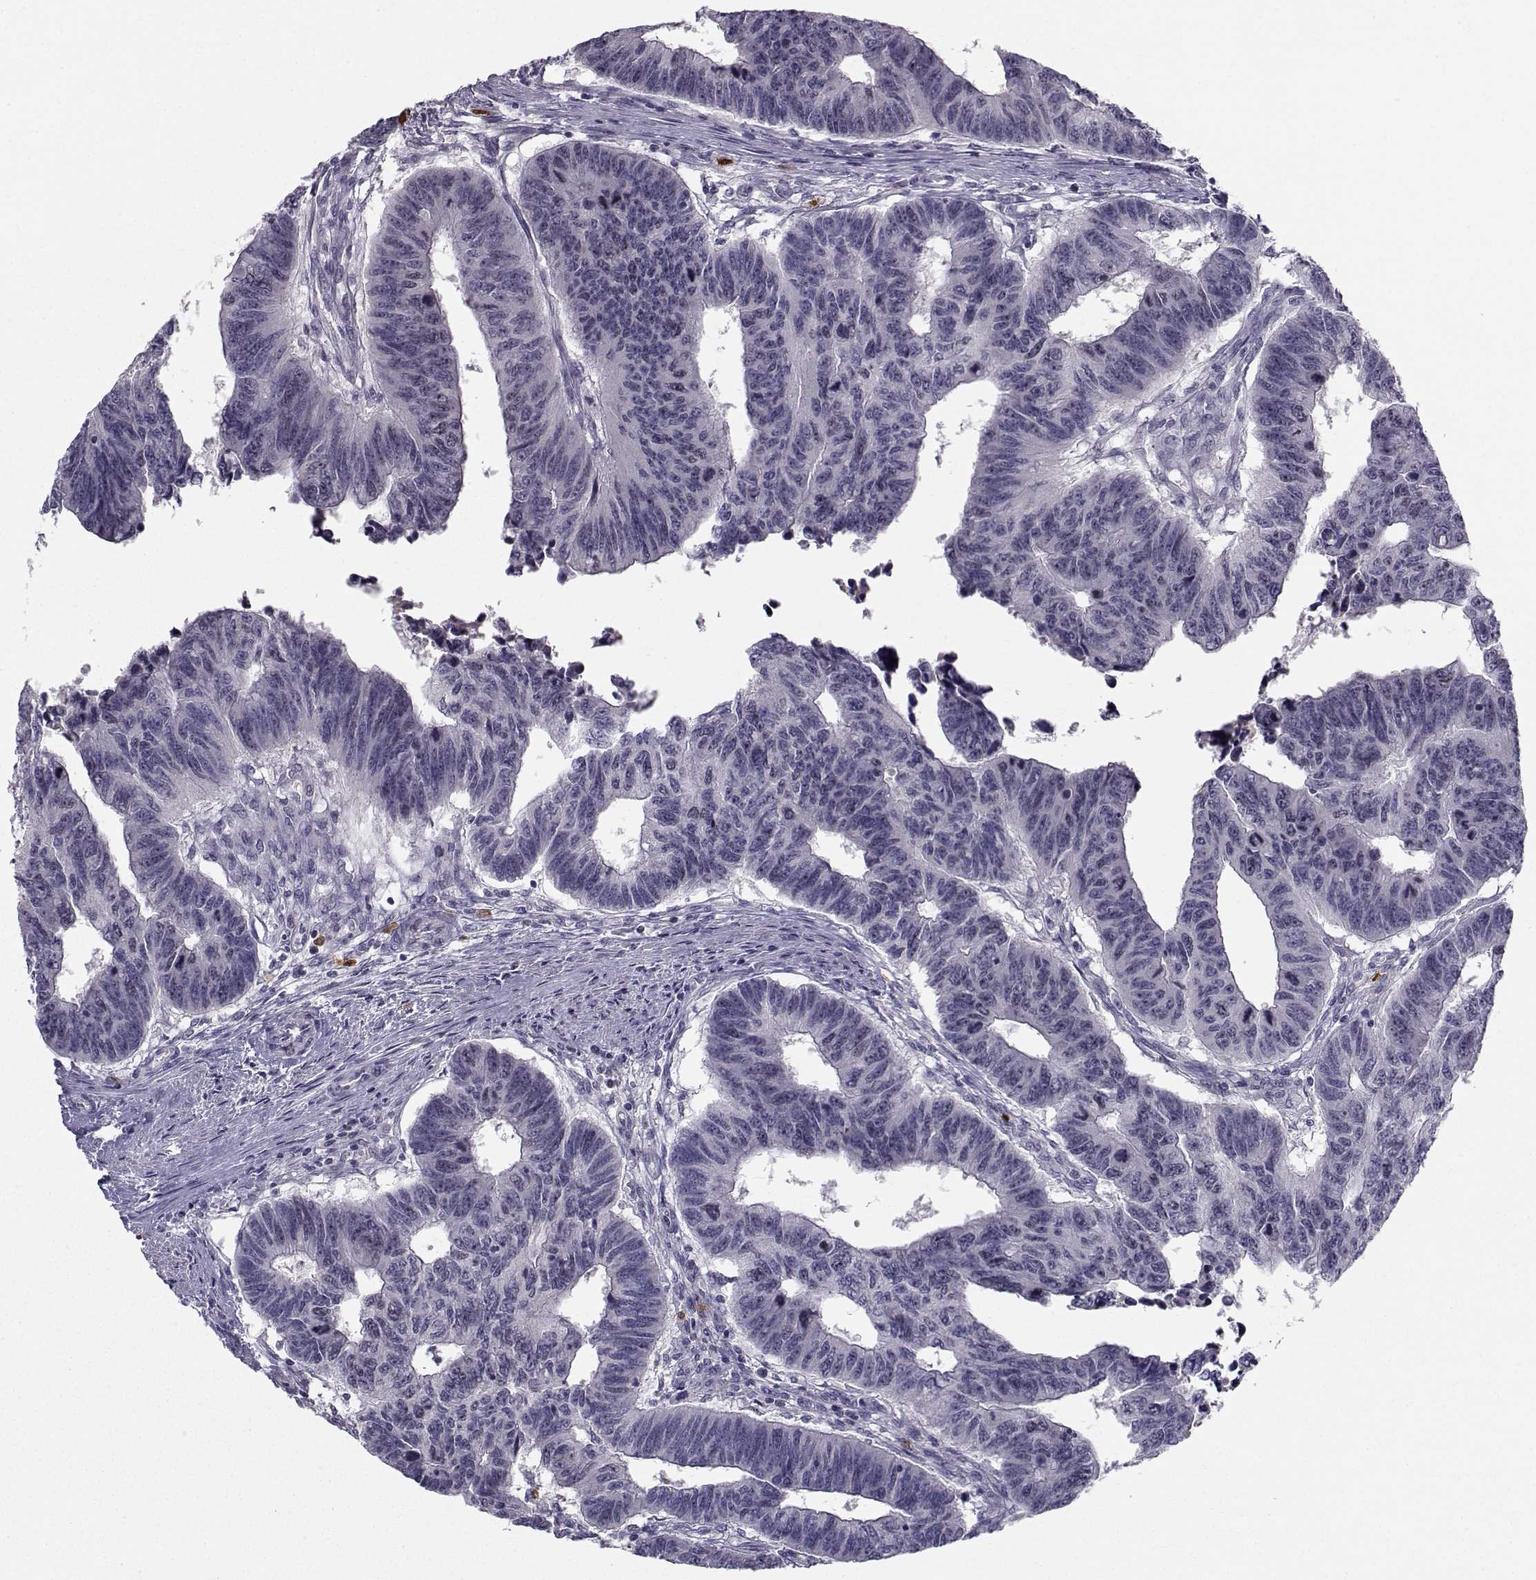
{"staining": {"intensity": "negative", "quantity": "none", "location": "none"}, "tissue": "colorectal cancer", "cell_type": "Tumor cells", "image_type": "cancer", "snomed": [{"axis": "morphology", "description": "Adenocarcinoma, NOS"}, {"axis": "topography", "description": "Rectum"}], "caption": "Immunohistochemical staining of human colorectal cancer (adenocarcinoma) reveals no significant expression in tumor cells.", "gene": "LRP8", "patient": {"sex": "female", "age": 85}}